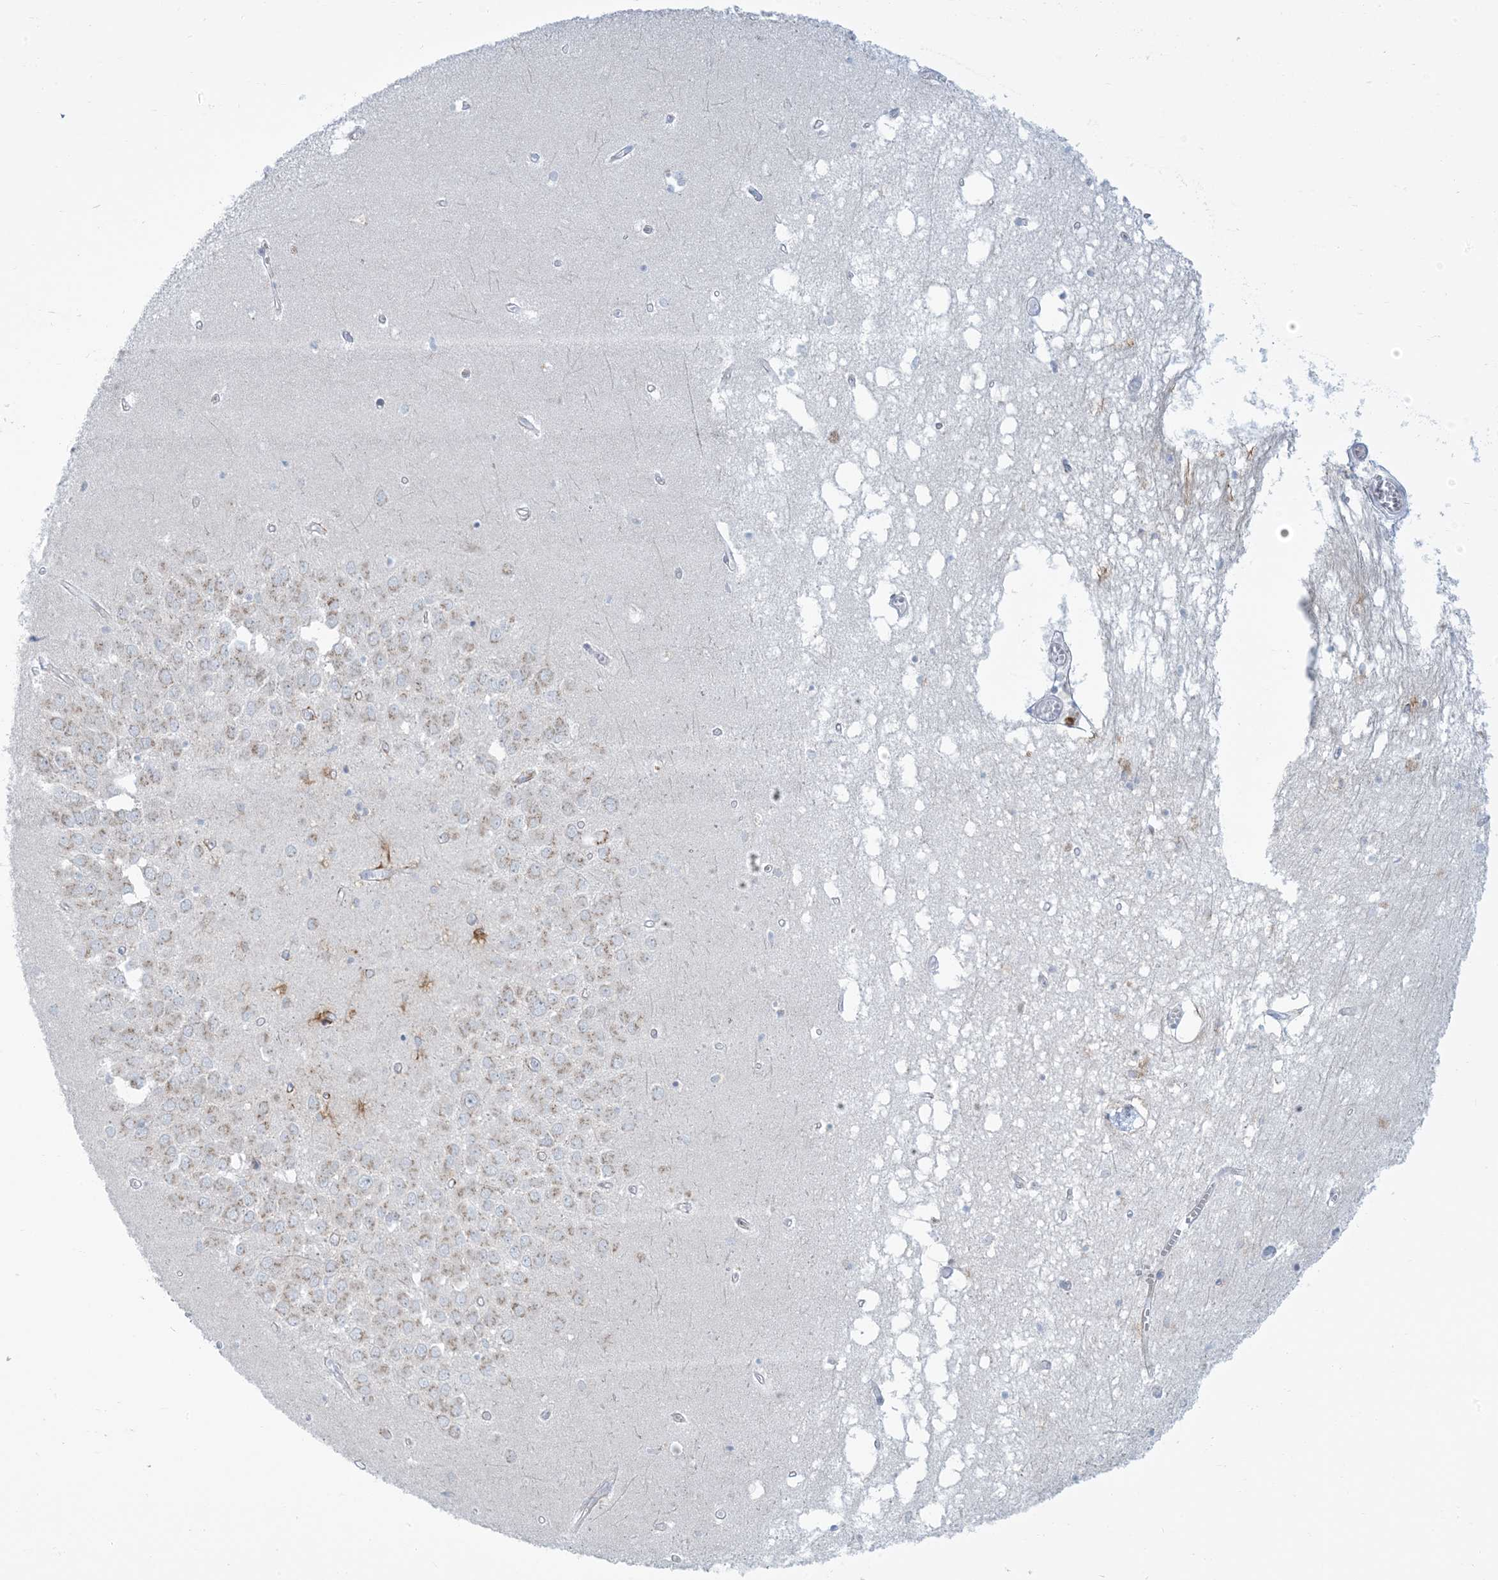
{"staining": {"intensity": "negative", "quantity": "none", "location": "none"}, "tissue": "hippocampus", "cell_type": "Glial cells", "image_type": "normal", "snomed": [{"axis": "morphology", "description": "Normal tissue, NOS"}, {"axis": "topography", "description": "Hippocampus"}], "caption": "An immunohistochemistry (IHC) image of unremarkable hippocampus is shown. There is no staining in glial cells of hippocampus.", "gene": "AFTPH", "patient": {"sex": "male", "age": 70}}